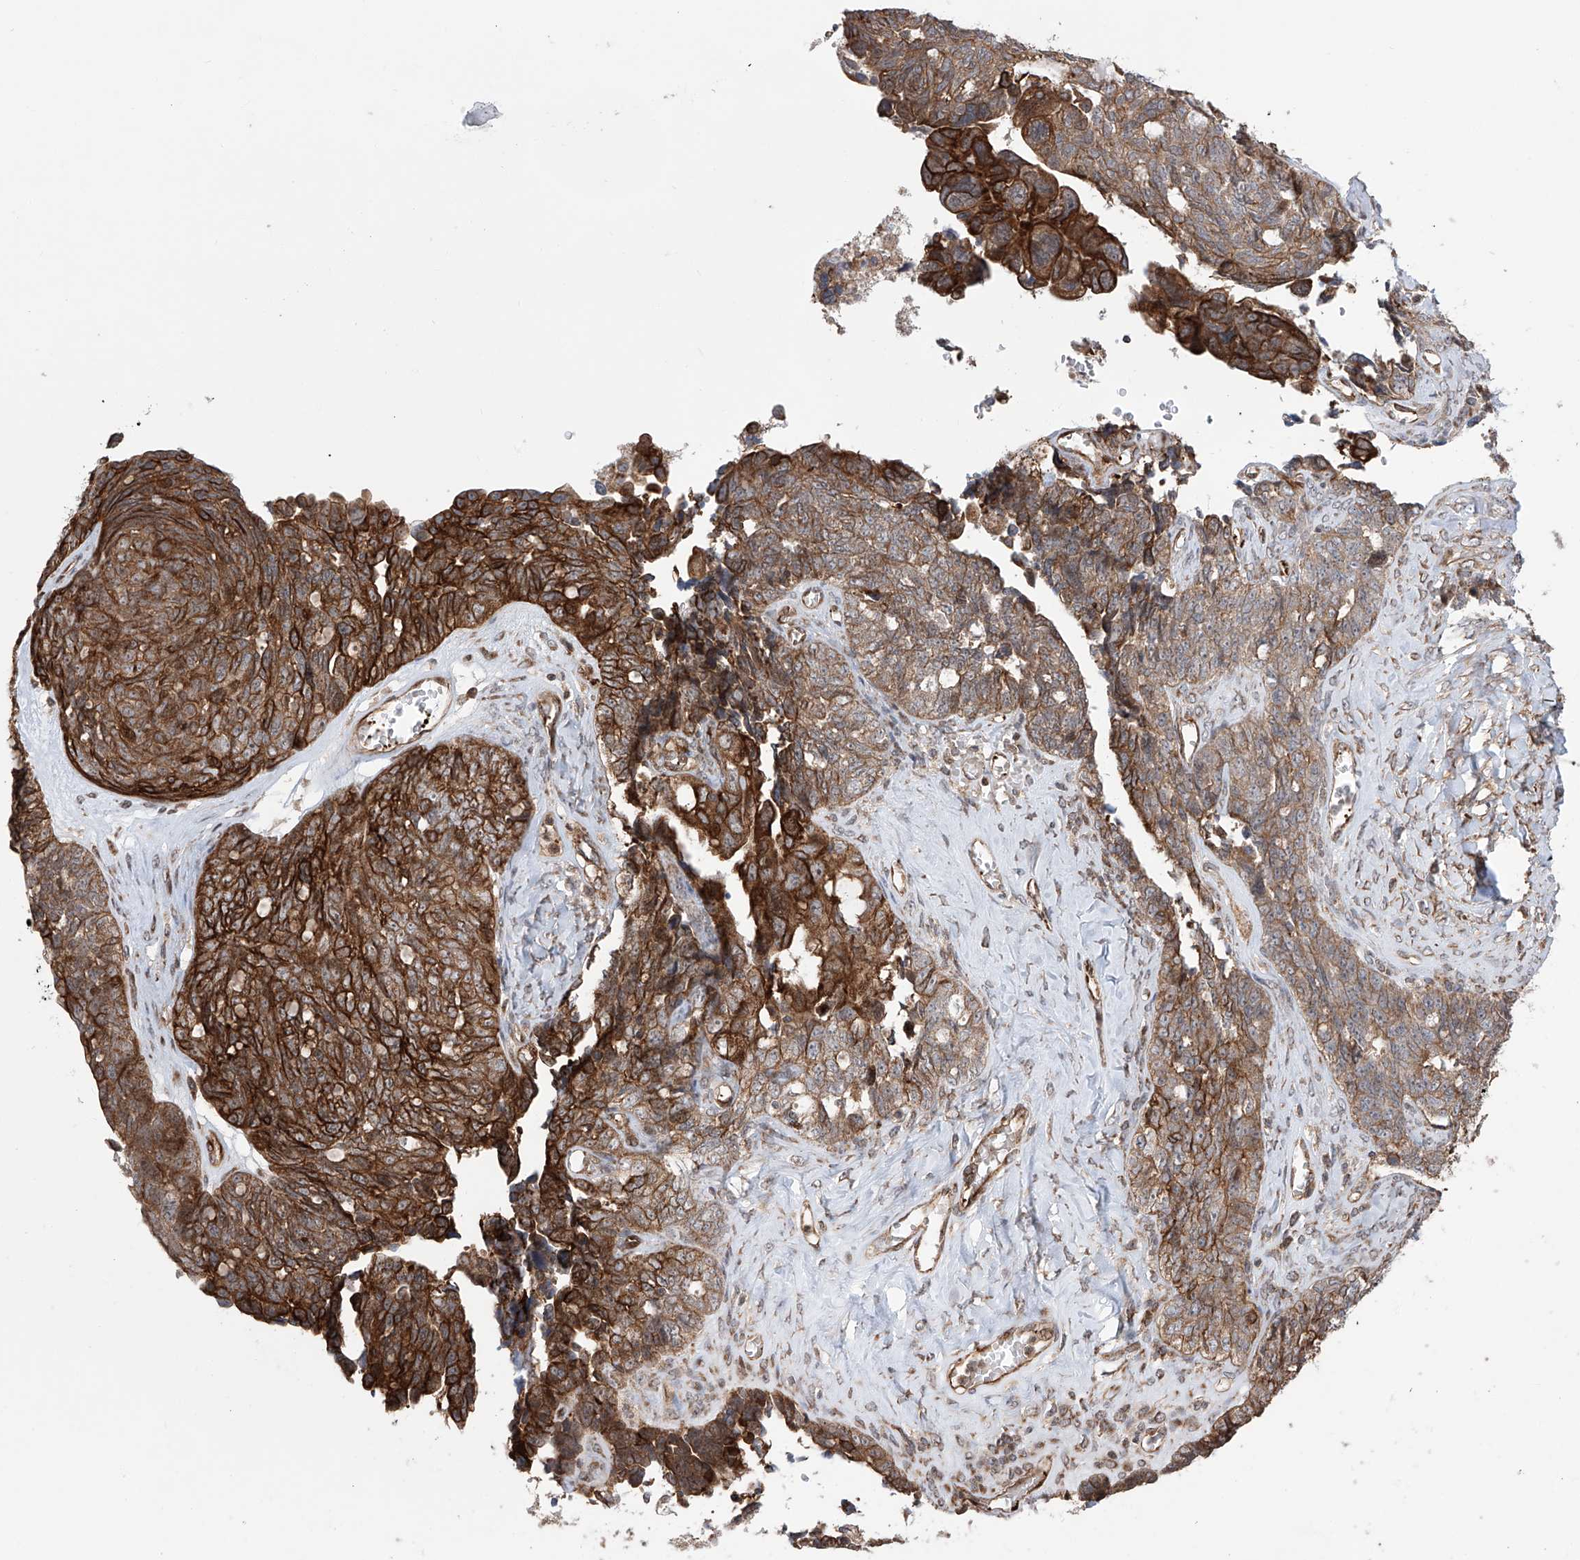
{"staining": {"intensity": "strong", "quantity": ">75%", "location": "cytoplasmic/membranous"}, "tissue": "ovarian cancer", "cell_type": "Tumor cells", "image_type": "cancer", "snomed": [{"axis": "morphology", "description": "Cystadenocarcinoma, serous, NOS"}, {"axis": "topography", "description": "Ovary"}], "caption": "DAB (3,3'-diaminobenzidine) immunohistochemical staining of human ovarian cancer shows strong cytoplasmic/membranous protein expression in about >75% of tumor cells. (IHC, brightfield microscopy, high magnification).", "gene": "APAF1", "patient": {"sex": "female", "age": 79}}